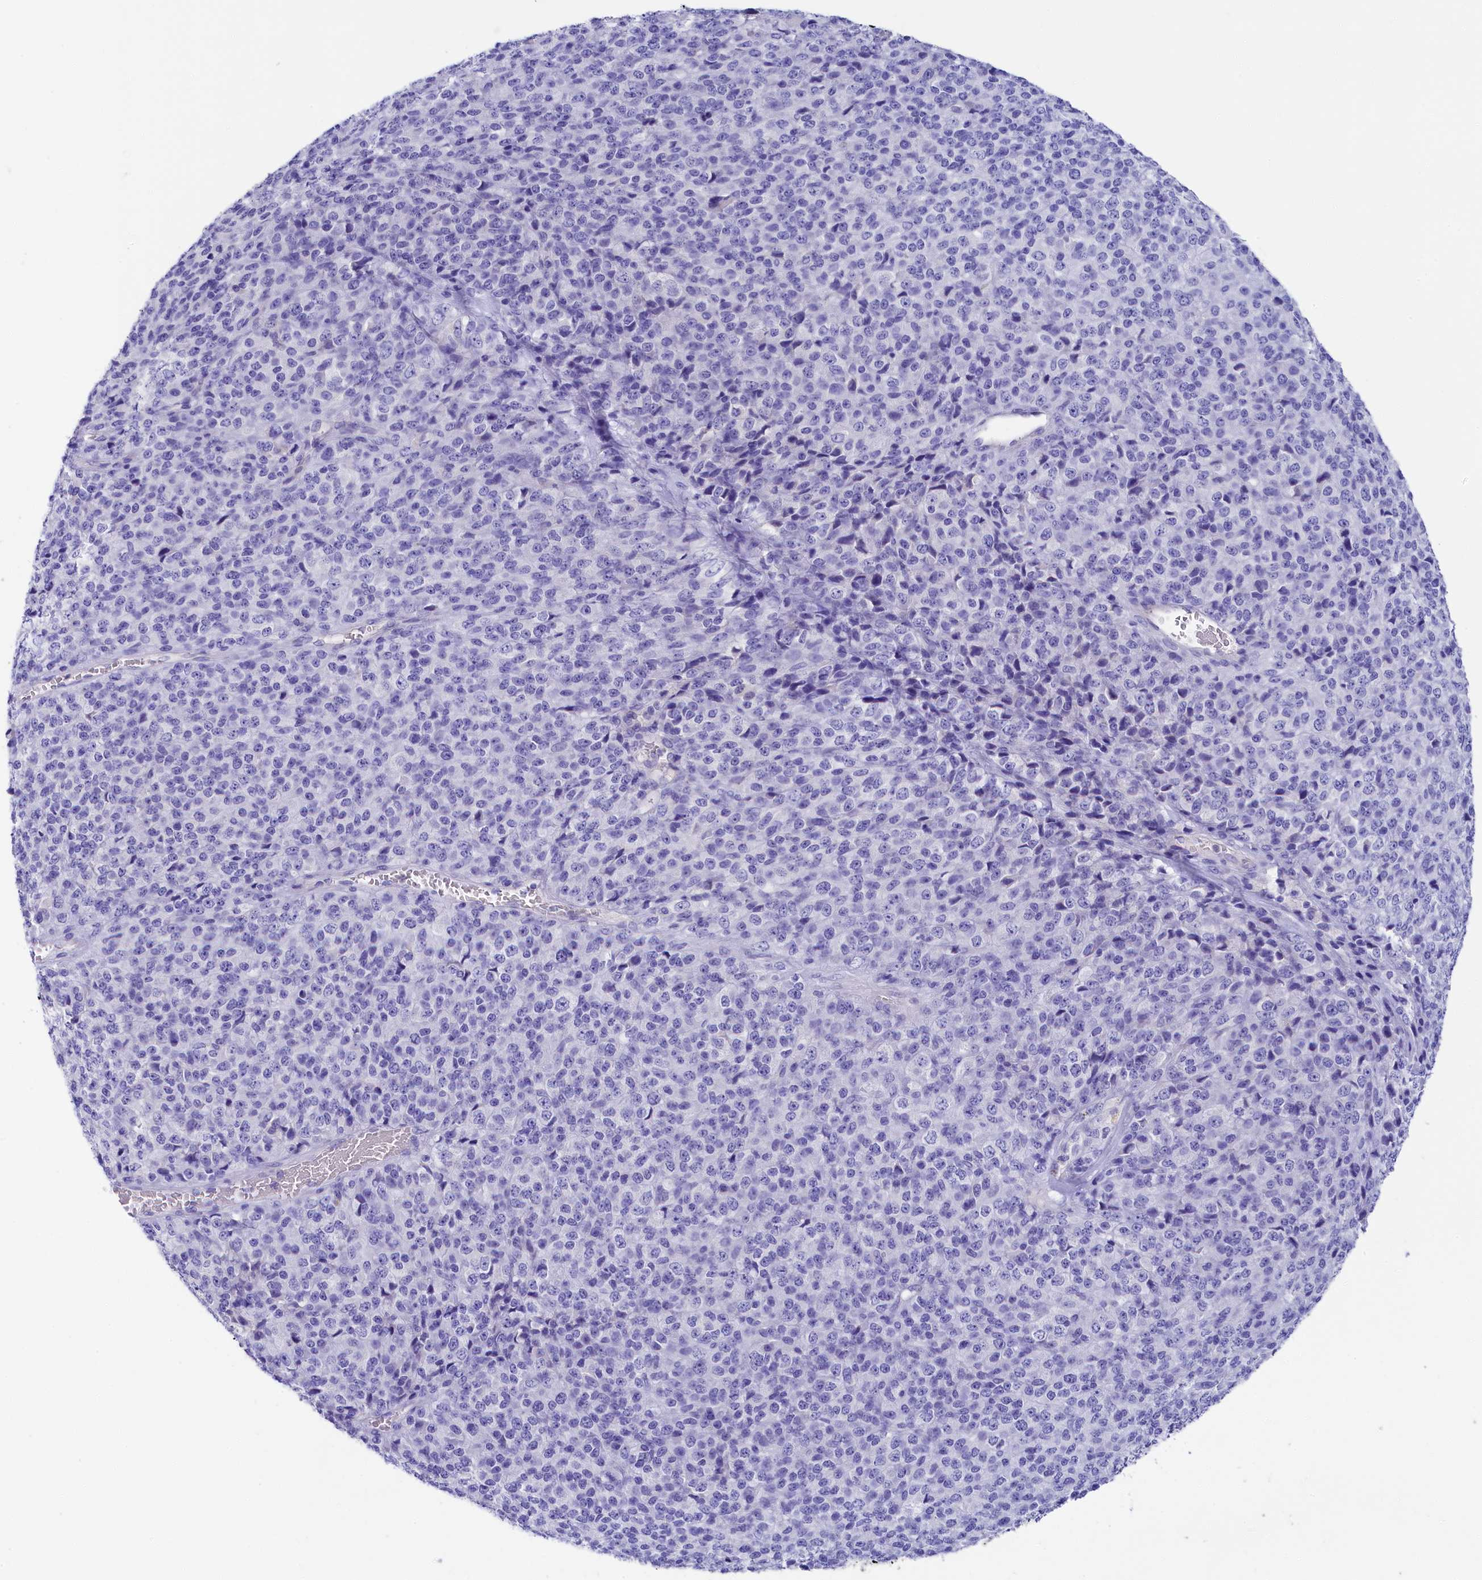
{"staining": {"intensity": "negative", "quantity": "none", "location": "none"}, "tissue": "melanoma", "cell_type": "Tumor cells", "image_type": "cancer", "snomed": [{"axis": "morphology", "description": "Malignant melanoma, Metastatic site"}, {"axis": "topography", "description": "Brain"}], "caption": "High power microscopy image of an IHC photomicrograph of melanoma, revealing no significant positivity in tumor cells.", "gene": "SULT2A1", "patient": {"sex": "female", "age": 56}}